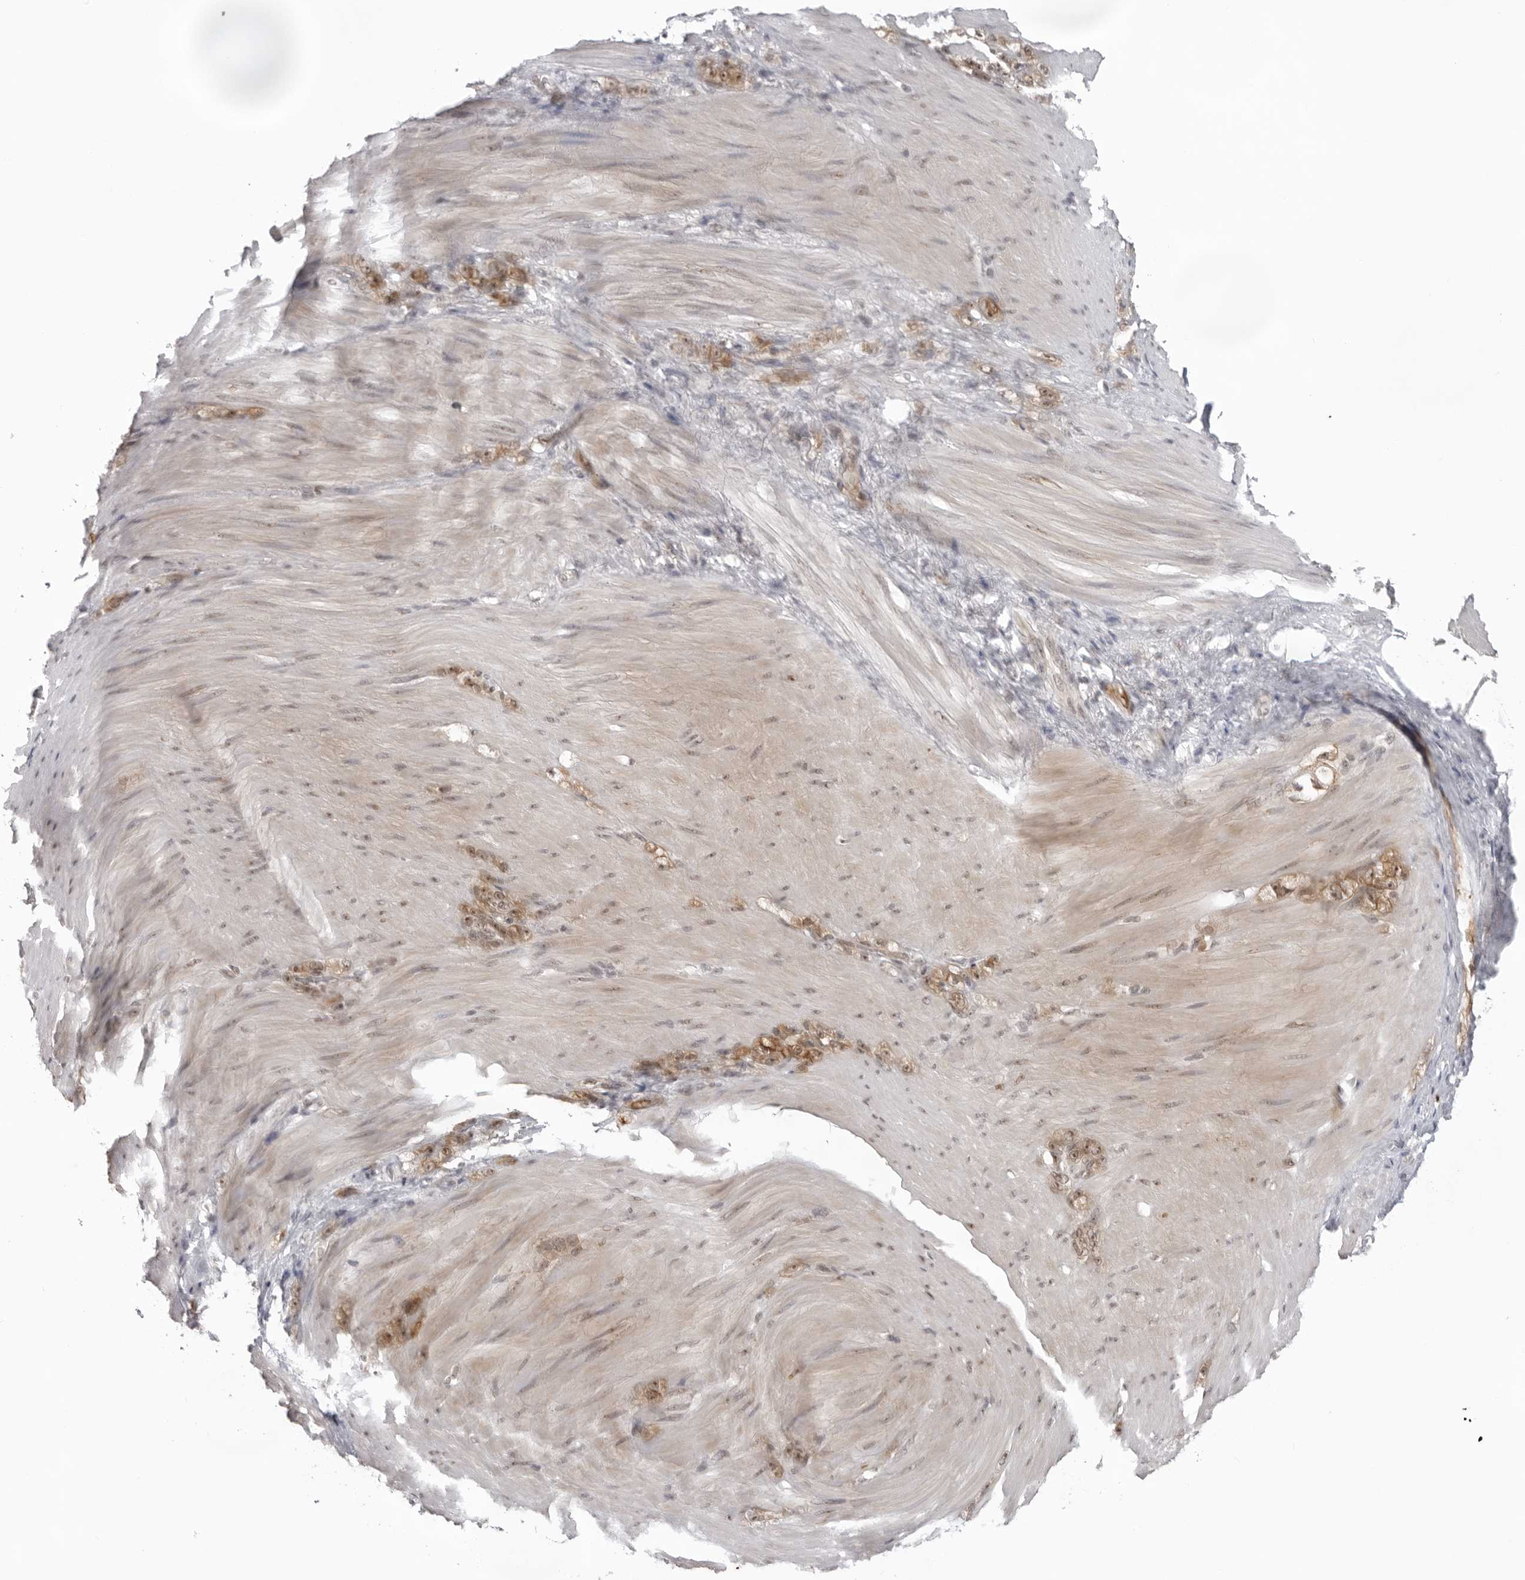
{"staining": {"intensity": "moderate", "quantity": ">75%", "location": "cytoplasmic/membranous,nuclear"}, "tissue": "stomach cancer", "cell_type": "Tumor cells", "image_type": "cancer", "snomed": [{"axis": "morphology", "description": "Normal tissue, NOS"}, {"axis": "morphology", "description": "Adenocarcinoma, NOS"}, {"axis": "topography", "description": "Stomach"}], "caption": "Immunohistochemical staining of adenocarcinoma (stomach) demonstrates medium levels of moderate cytoplasmic/membranous and nuclear positivity in about >75% of tumor cells. The protein is shown in brown color, while the nuclei are stained blue.", "gene": "EXOSC10", "patient": {"sex": "male", "age": 82}}